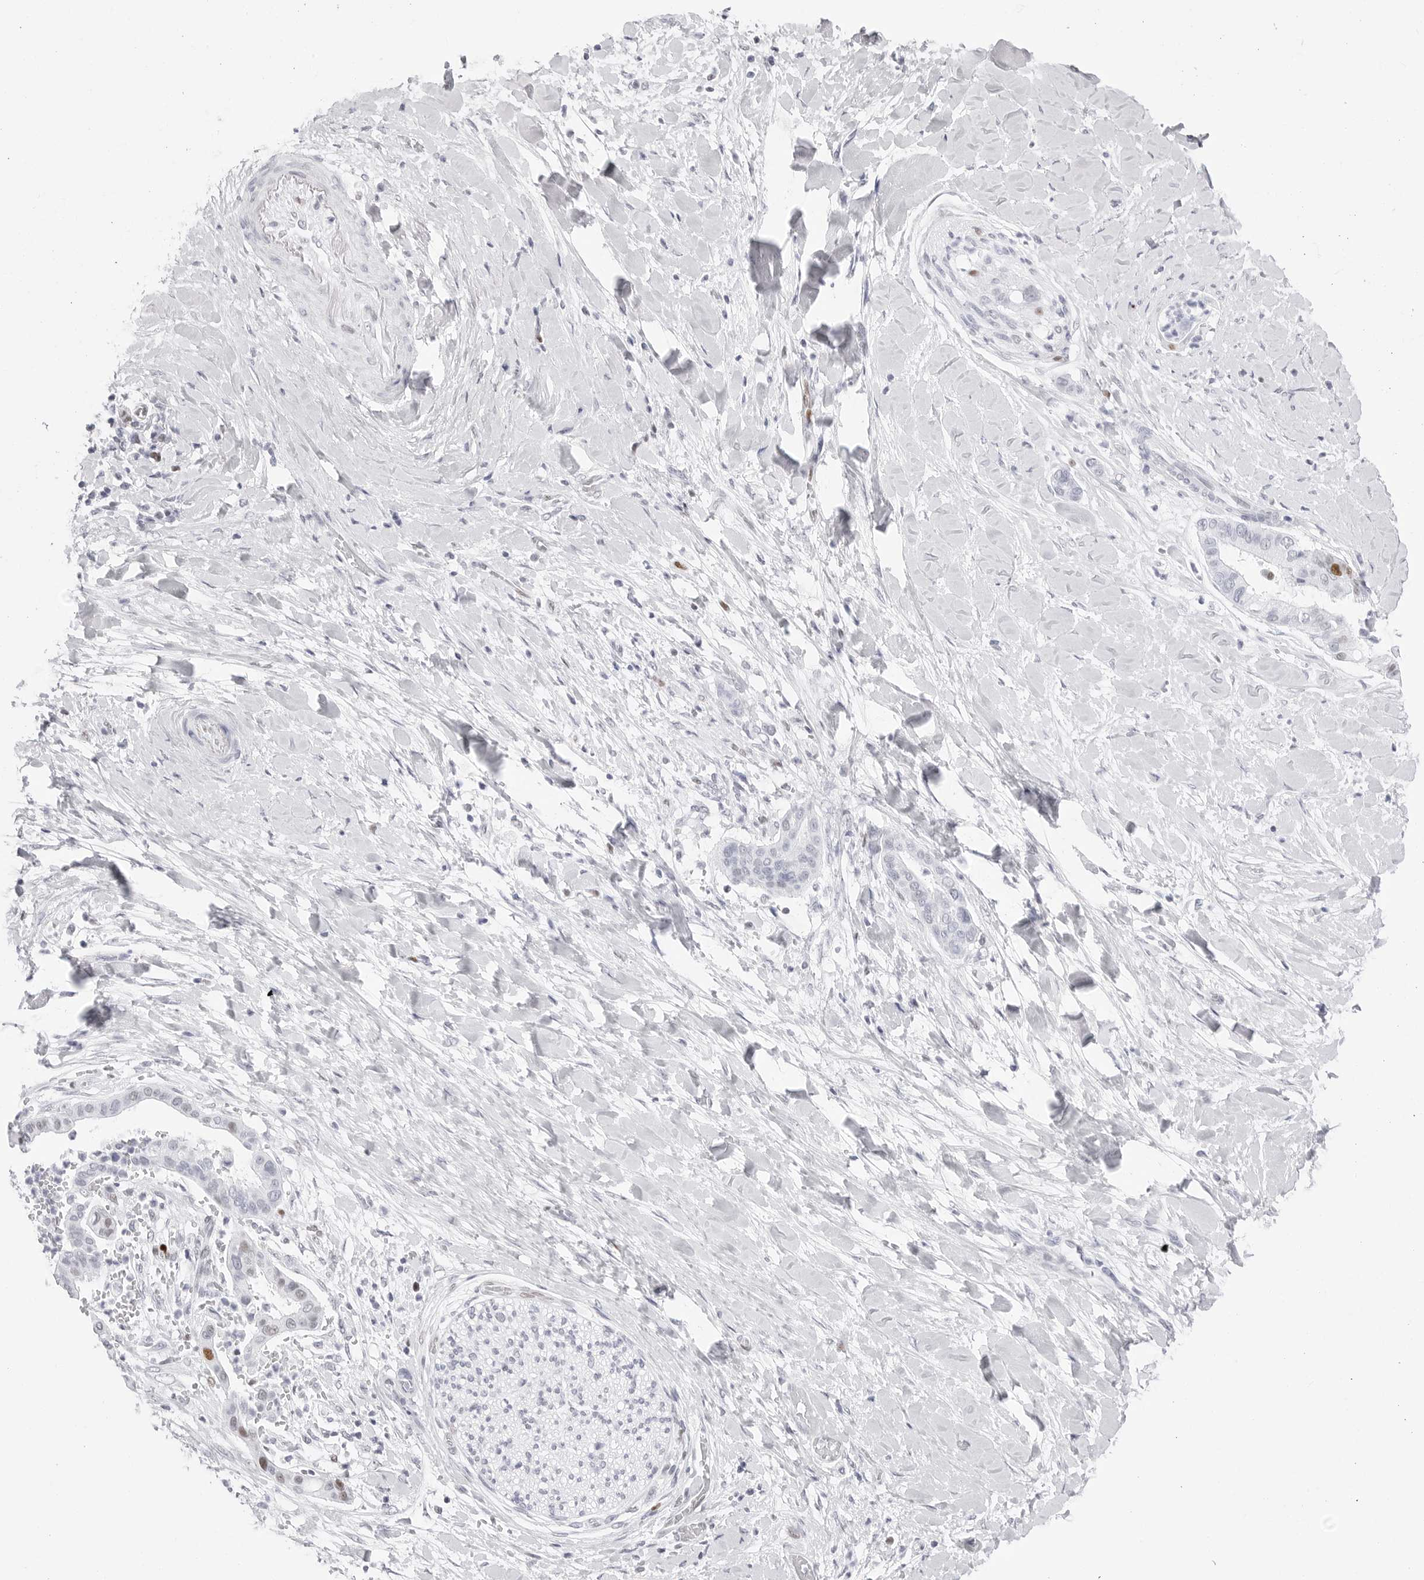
{"staining": {"intensity": "moderate", "quantity": "<25%", "location": "nuclear"}, "tissue": "liver cancer", "cell_type": "Tumor cells", "image_type": "cancer", "snomed": [{"axis": "morphology", "description": "Cholangiocarcinoma"}, {"axis": "topography", "description": "Liver"}], "caption": "High-magnification brightfield microscopy of liver cholangiocarcinoma stained with DAB (3,3'-diaminobenzidine) (brown) and counterstained with hematoxylin (blue). tumor cells exhibit moderate nuclear staining is identified in approximately<25% of cells. (IHC, brightfield microscopy, high magnification).", "gene": "NASP", "patient": {"sex": "female", "age": 54}}